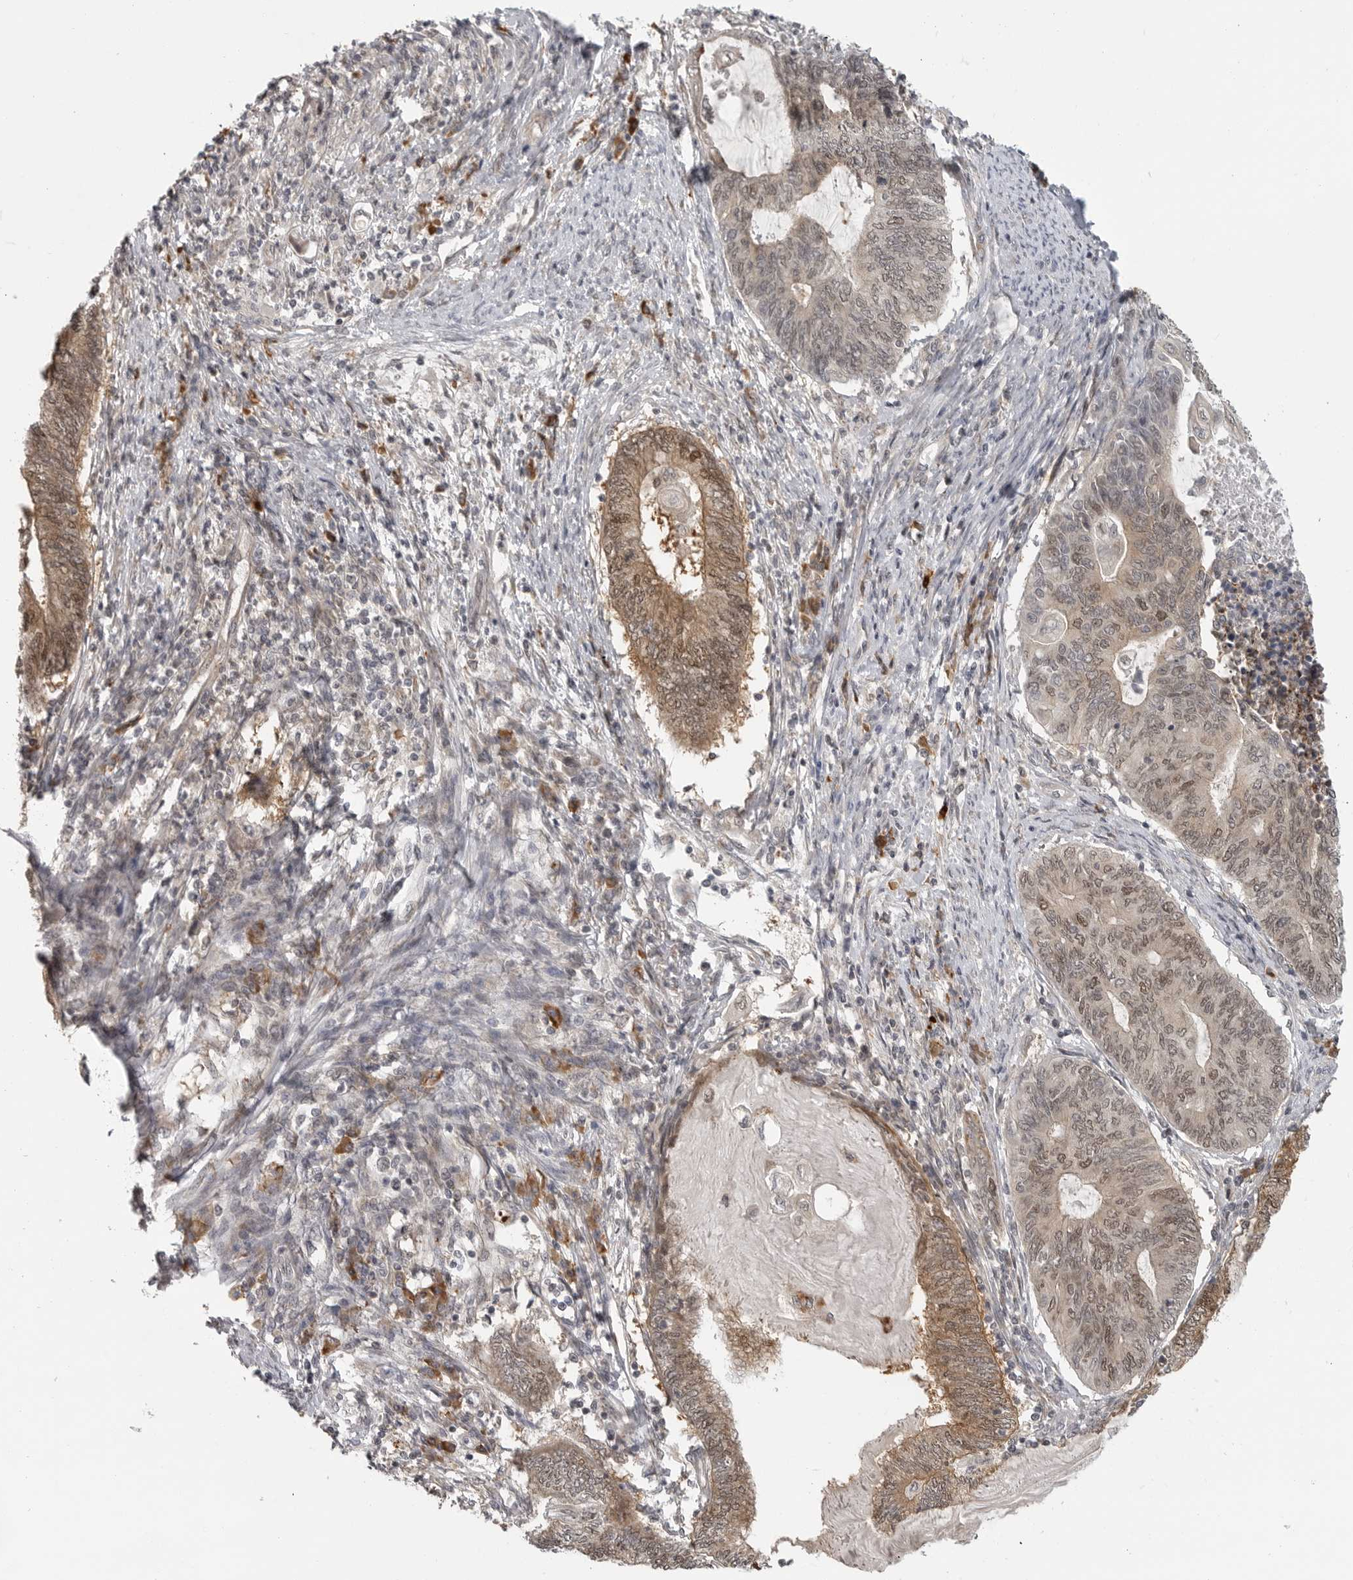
{"staining": {"intensity": "moderate", "quantity": "25%-75%", "location": "cytoplasmic/membranous,nuclear"}, "tissue": "endometrial cancer", "cell_type": "Tumor cells", "image_type": "cancer", "snomed": [{"axis": "morphology", "description": "Adenocarcinoma, NOS"}, {"axis": "topography", "description": "Uterus"}, {"axis": "topography", "description": "Endometrium"}], "caption": "Immunohistochemical staining of endometrial adenocarcinoma shows moderate cytoplasmic/membranous and nuclear protein expression in about 25%-75% of tumor cells. The staining was performed using DAB to visualize the protein expression in brown, while the nuclei were stained in blue with hematoxylin (Magnification: 20x).", "gene": "CEP295NL", "patient": {"sex": "female", "age": 70}}